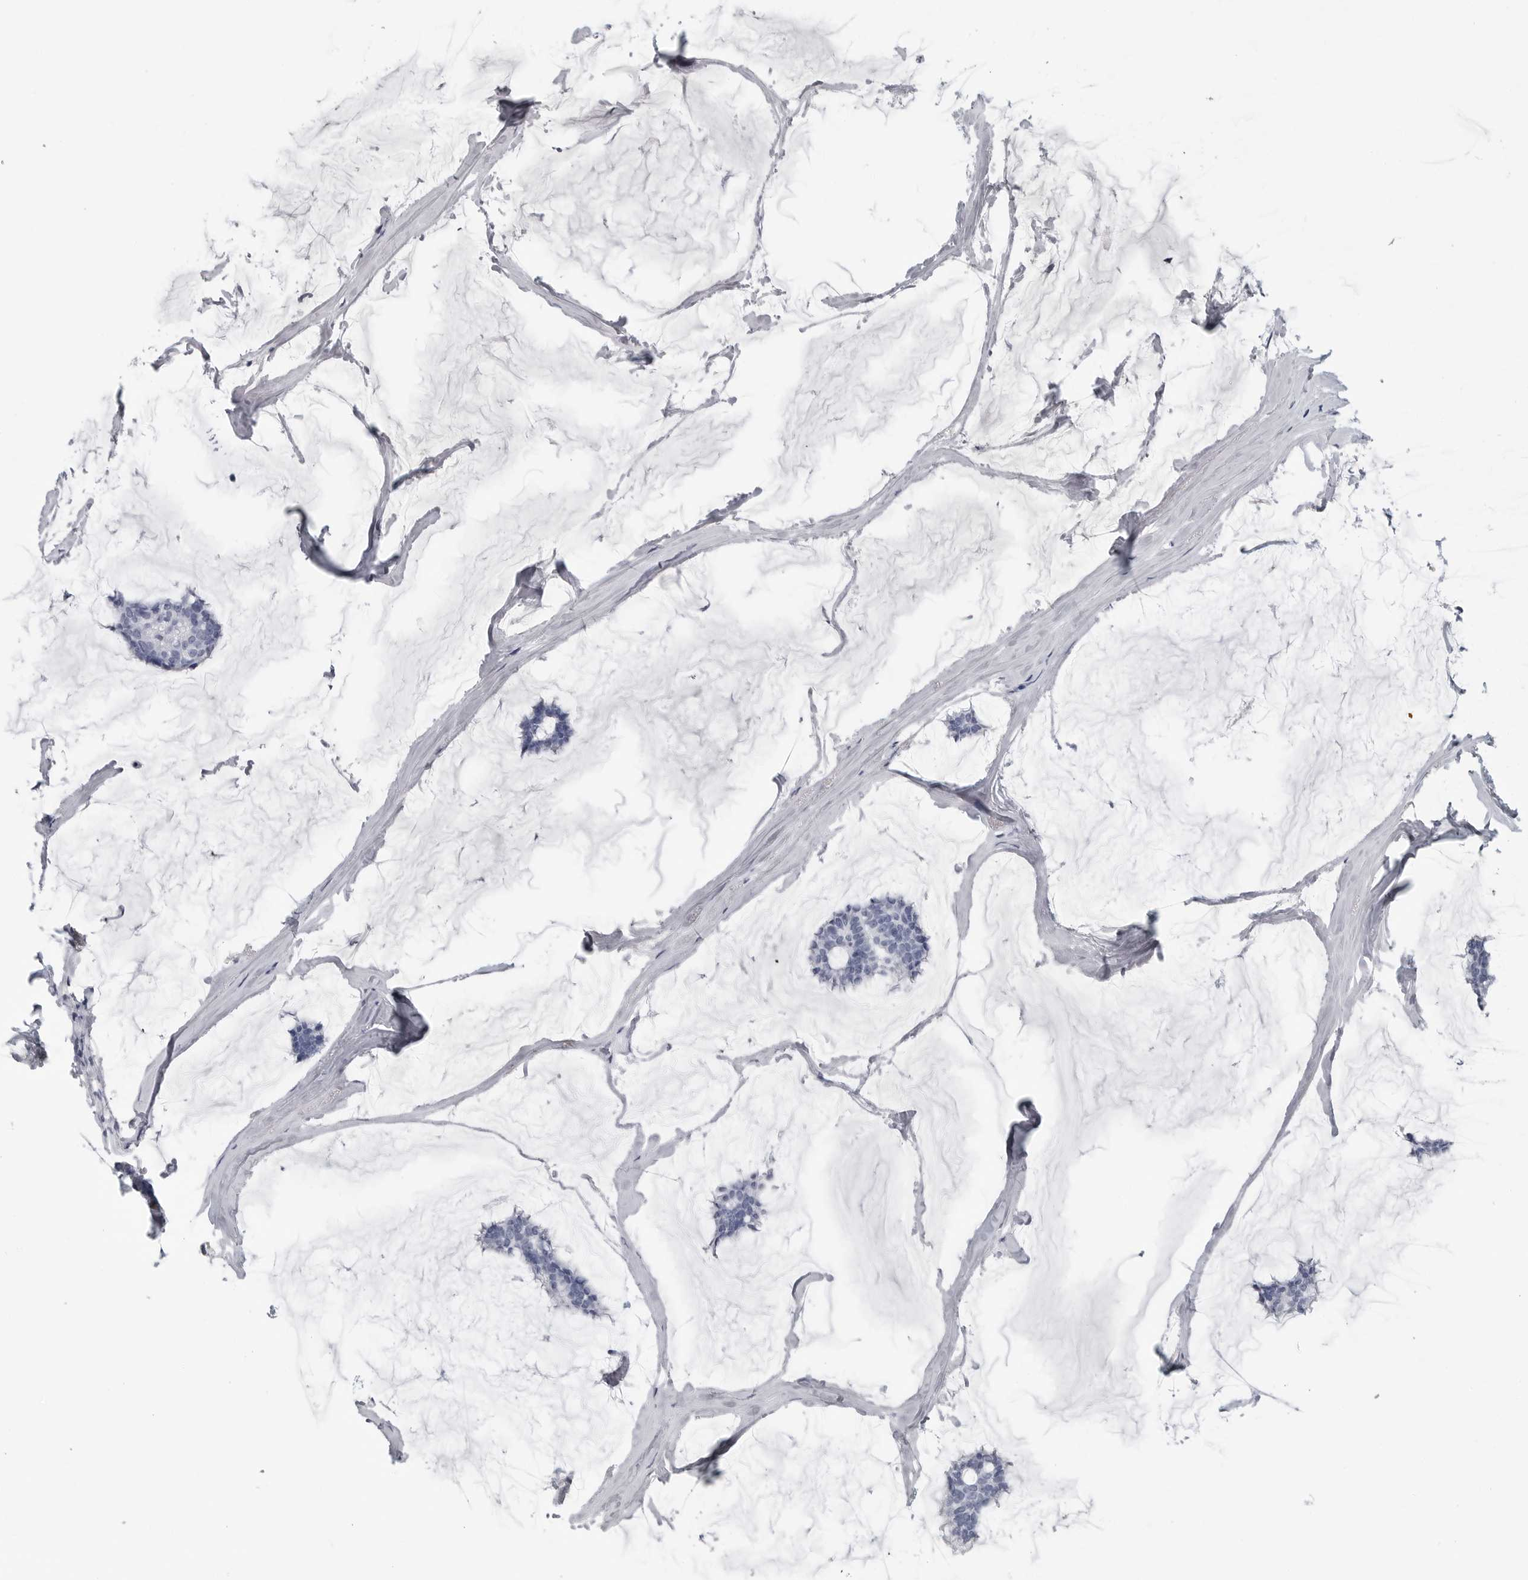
{"staining": {"intensity": "negative", "quantity": "none", "location": "none"}, "tissue": "breast cancer", "cell_type": "Tumor cells", "image_type": "cancer", "snomed": [{"axis": "morphology", "description": "Duct carcinoma"}, {"axis": "topography", "description": "Breast"}], "caption": "High power microscopy micrograph of an immunohistochemistry histopathology image of breast intraductal carcinoma, revealing no significant staining in tumor cells.", "gene": "AMPD1", "patient": {"sex": "female", "age": 93}}